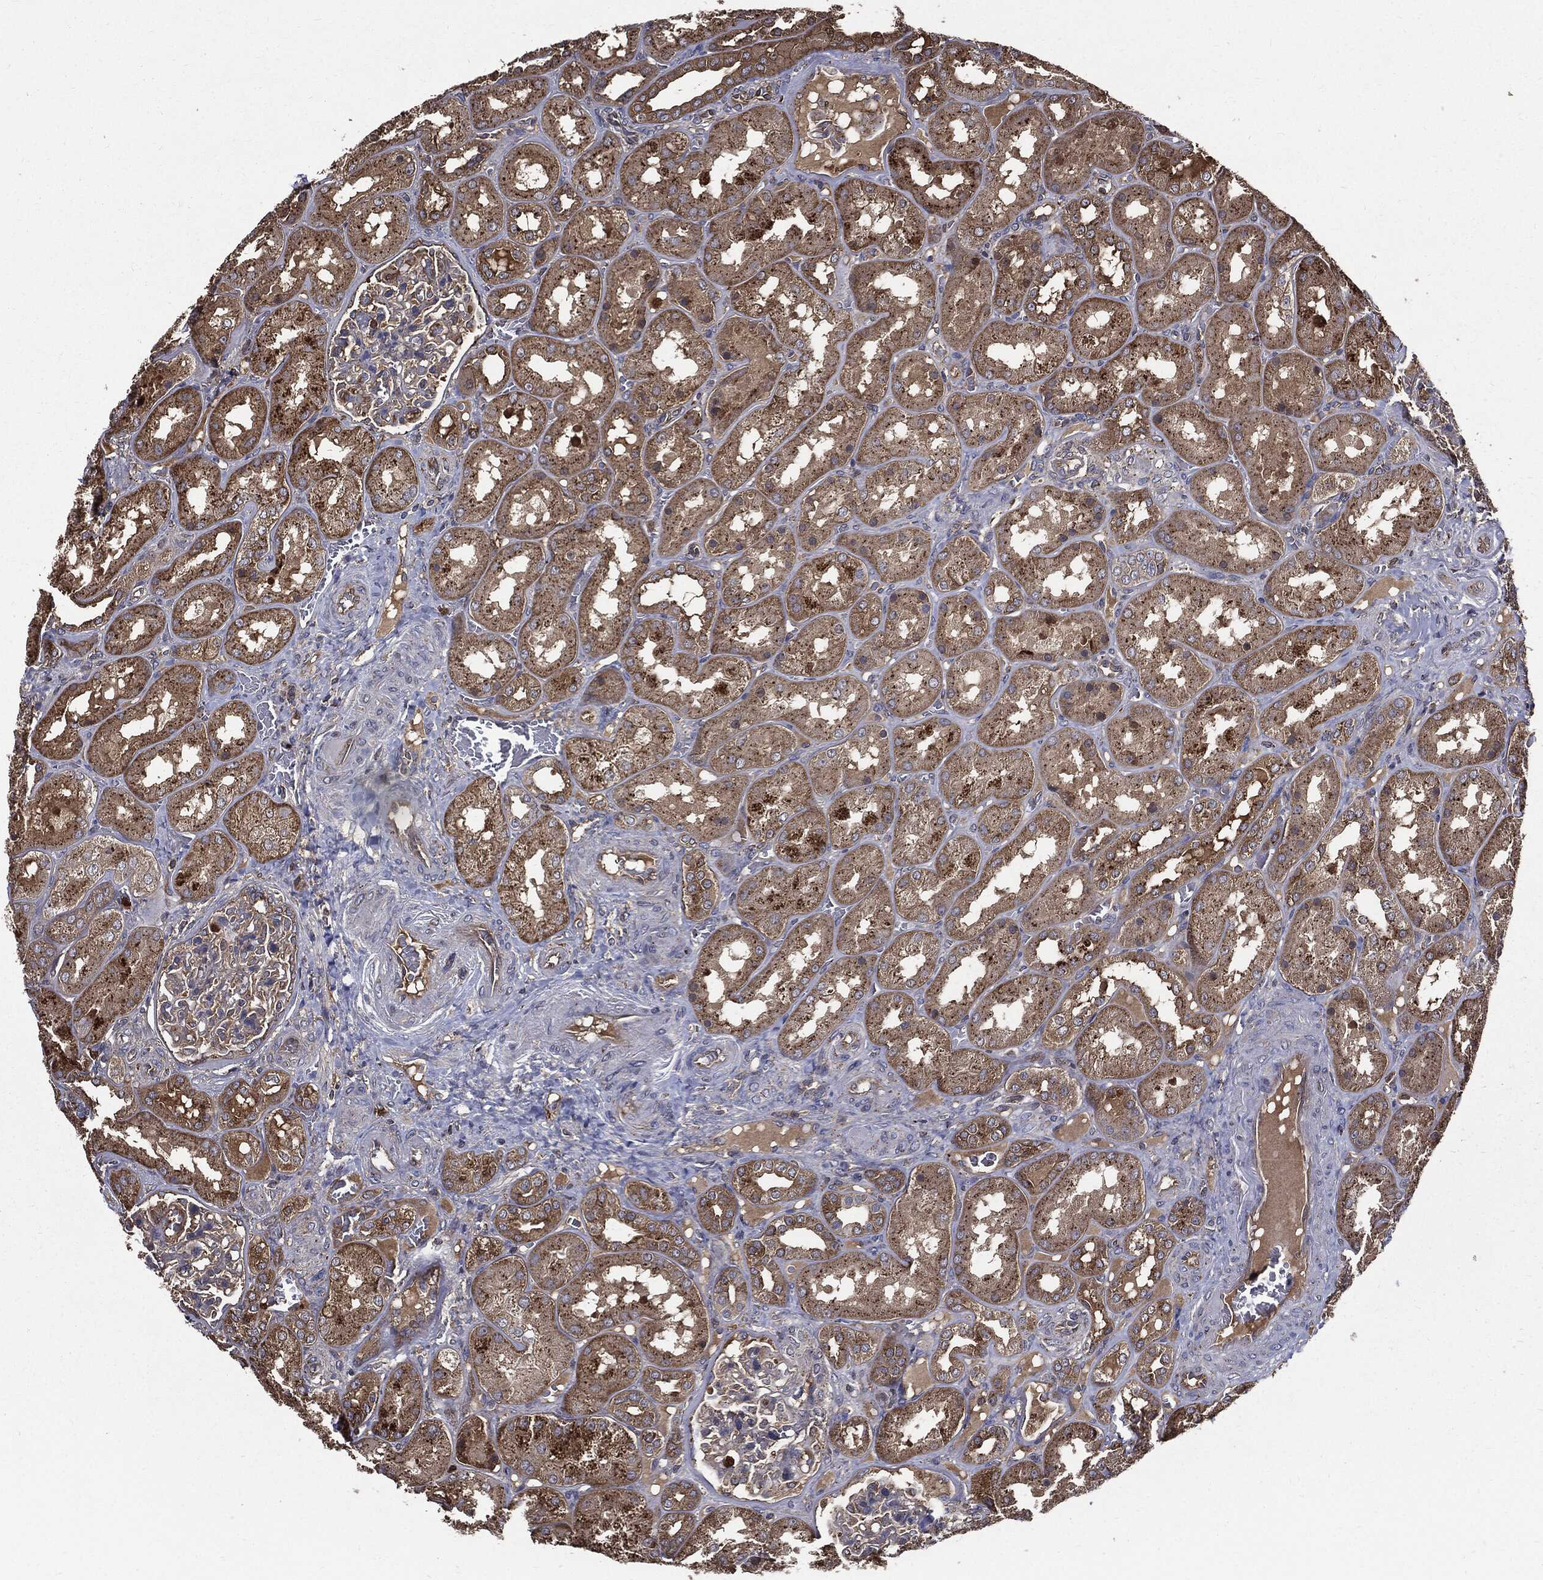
{"staining": {"intensity": "moderate", "quantity": "<25%", "location": "cytoplasmic/membranous"}, "tissue": "kidney", "cell_type": "Cells in glomeruli", "image_type": "normal", "snomed": [{"axis": "morphology", "description": "Normal tissue, NOS"}, {"axis": "topography", "description": "Kidney"}], "caption": "Kidney stained for a protein displays moderate cytoplasmic/membranous positivity in cells in glomeruli.", "gene": "PDCD6IP", "patient": {"sex": "male", "age": 73}}